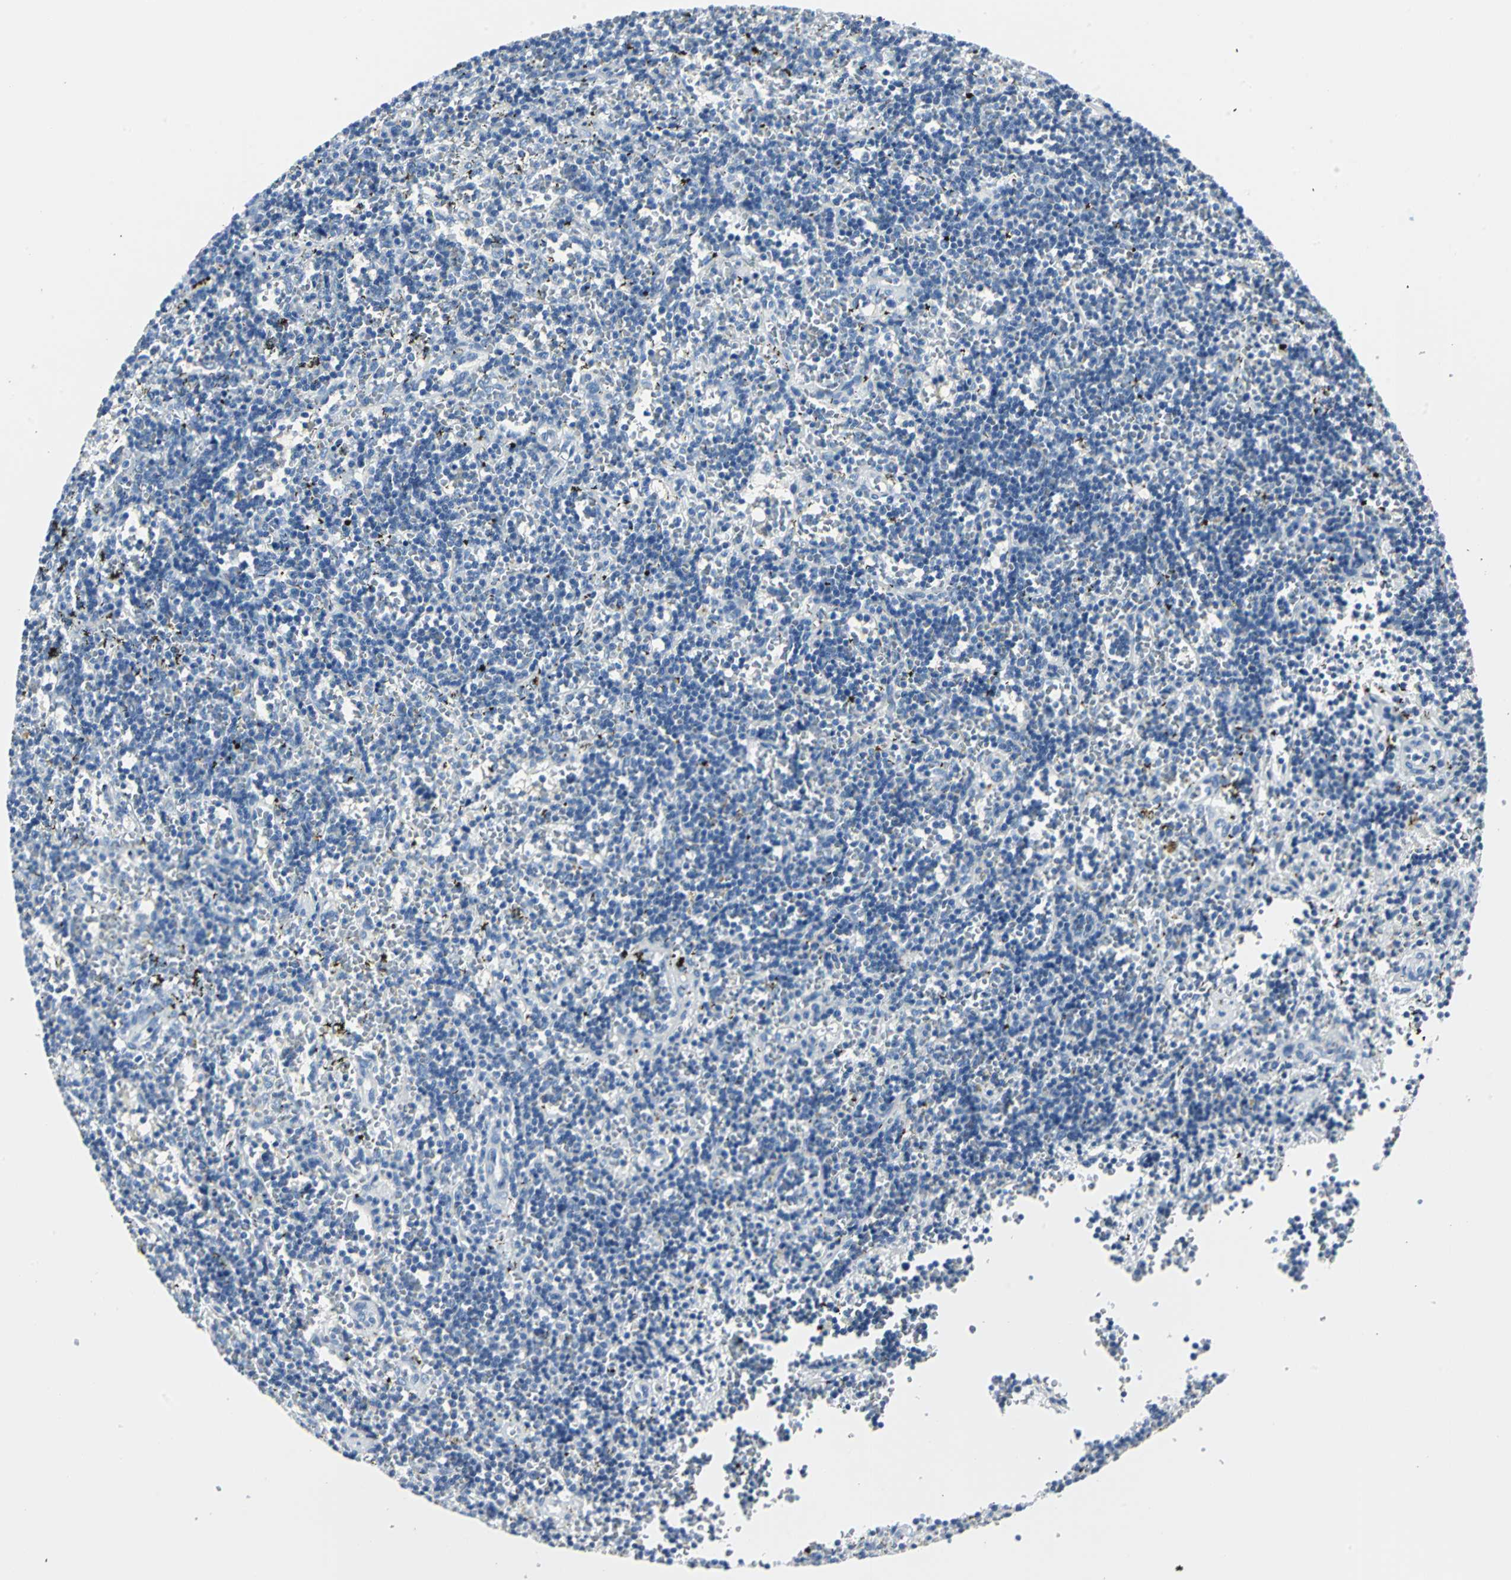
{"staining": {"intensity": "negative", "quantity": "none", "location": "none"}, "tissue": "lymphoma", "cell_type": "Tumor cells", "image_type": "cancer", "snomed": [{"axis": "morphology", "description": "Malignant lymphoma, non-Hodgkin's type, Low grade"}, {"axis": "topography", "description": "Spleen"}], "caption": "Immunohistochemistry (IHC) photomicrograph of low-grade malignant lymphoma, non-Hodgkin's type stained for a protein (brown), which displays no staining in tumor cells.", "gene": "RIPOR1", "patient": {"sex": "male", "age": 60}}